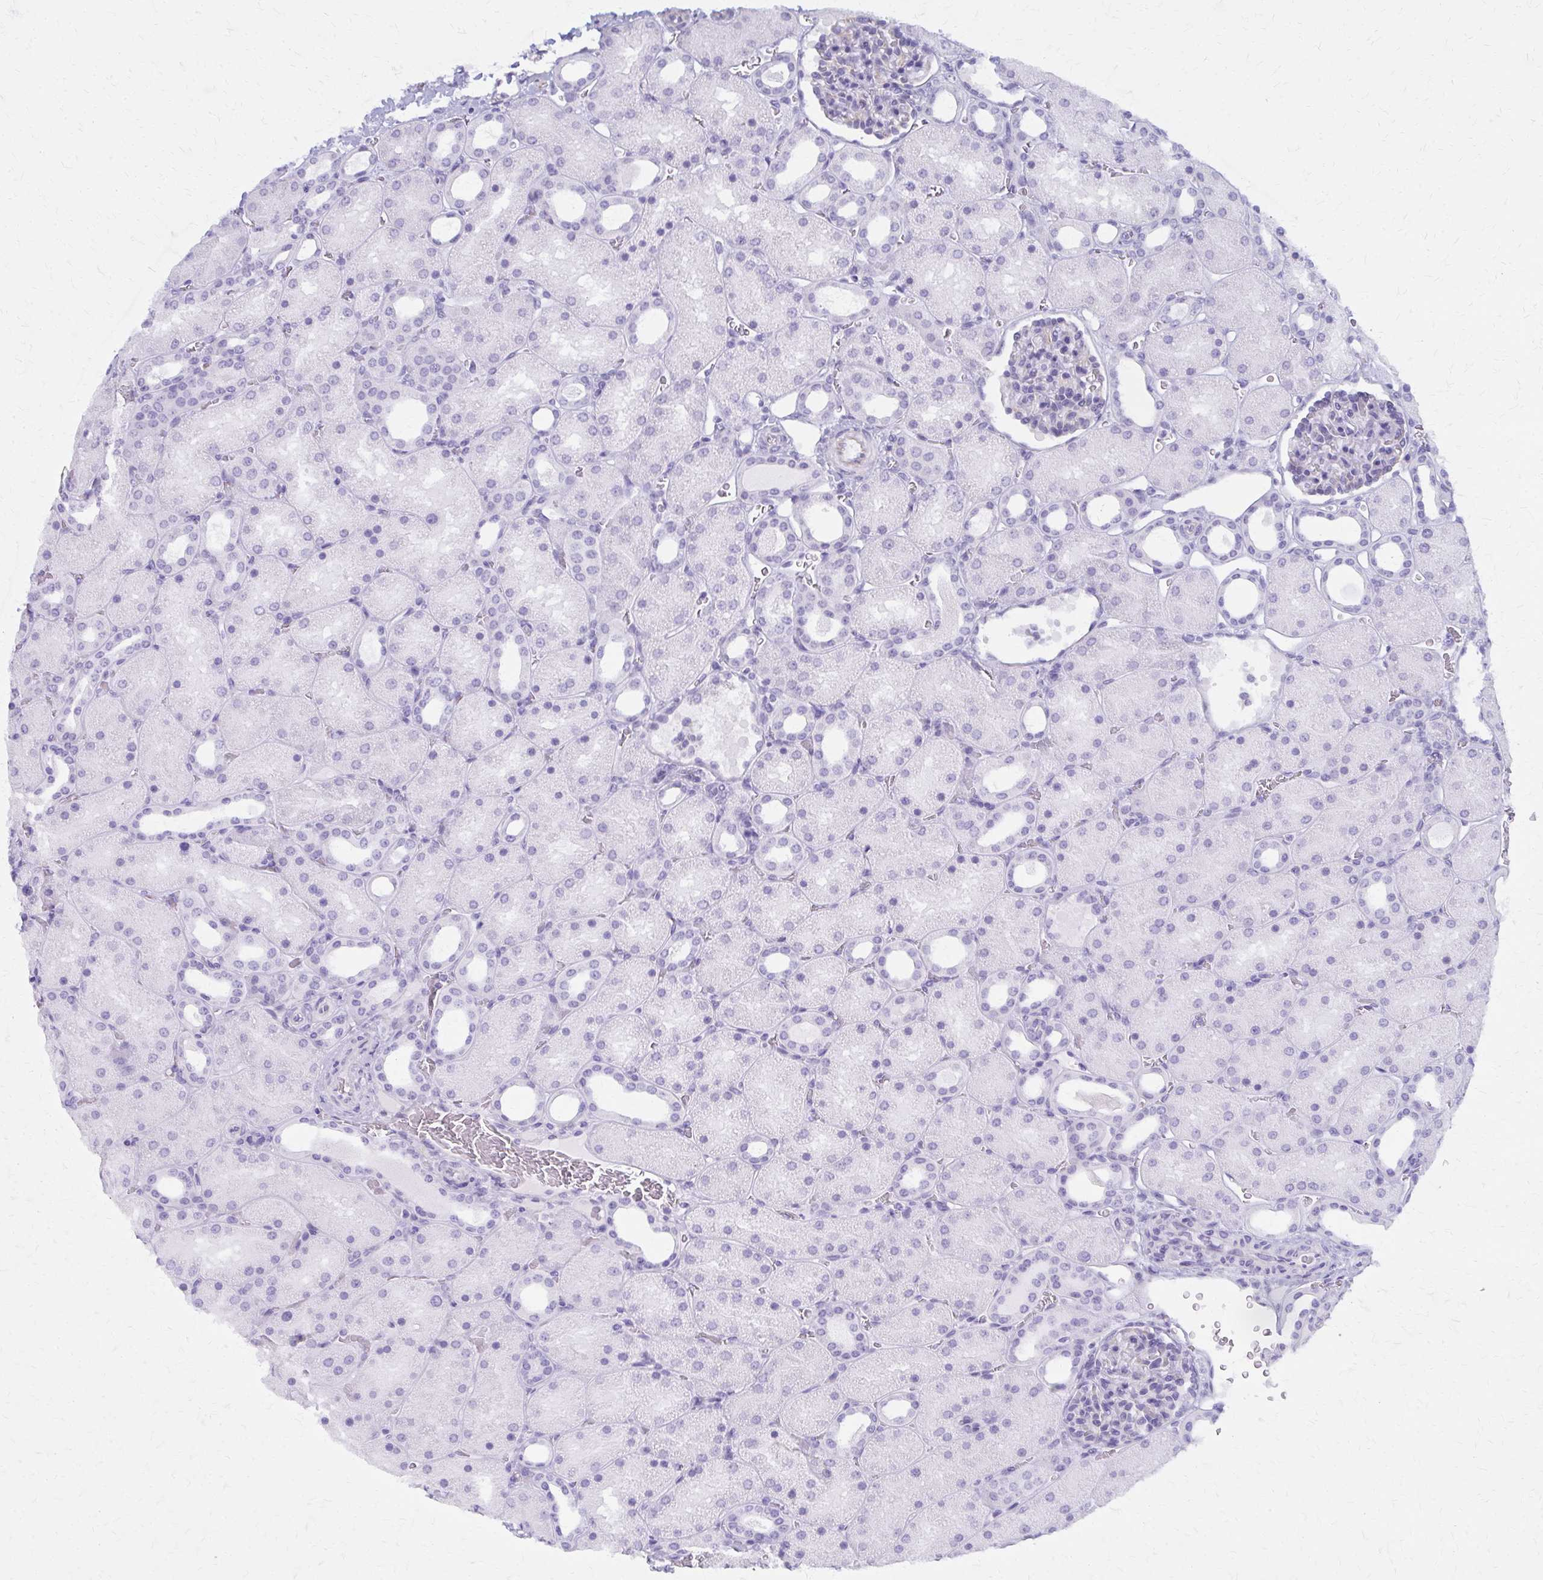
{"staining": {"intensity": "negative", "quantity": "none", "location": "none"}, "tissue": "kidney", "cell_type": "Cells in glomeruli", "image_type": "normal", "snomed": [{"axis": "morphology", "description": "Normal tissue, NOS"}, {"axis": "topography", "description": "Kidney"}], "caption": "Immunohistochemical staining of normal kidney demonstrates no significant expression in cells in glomeruli.", "gene": "GFAP", "patient": {"sex": "male", "age": 2}}